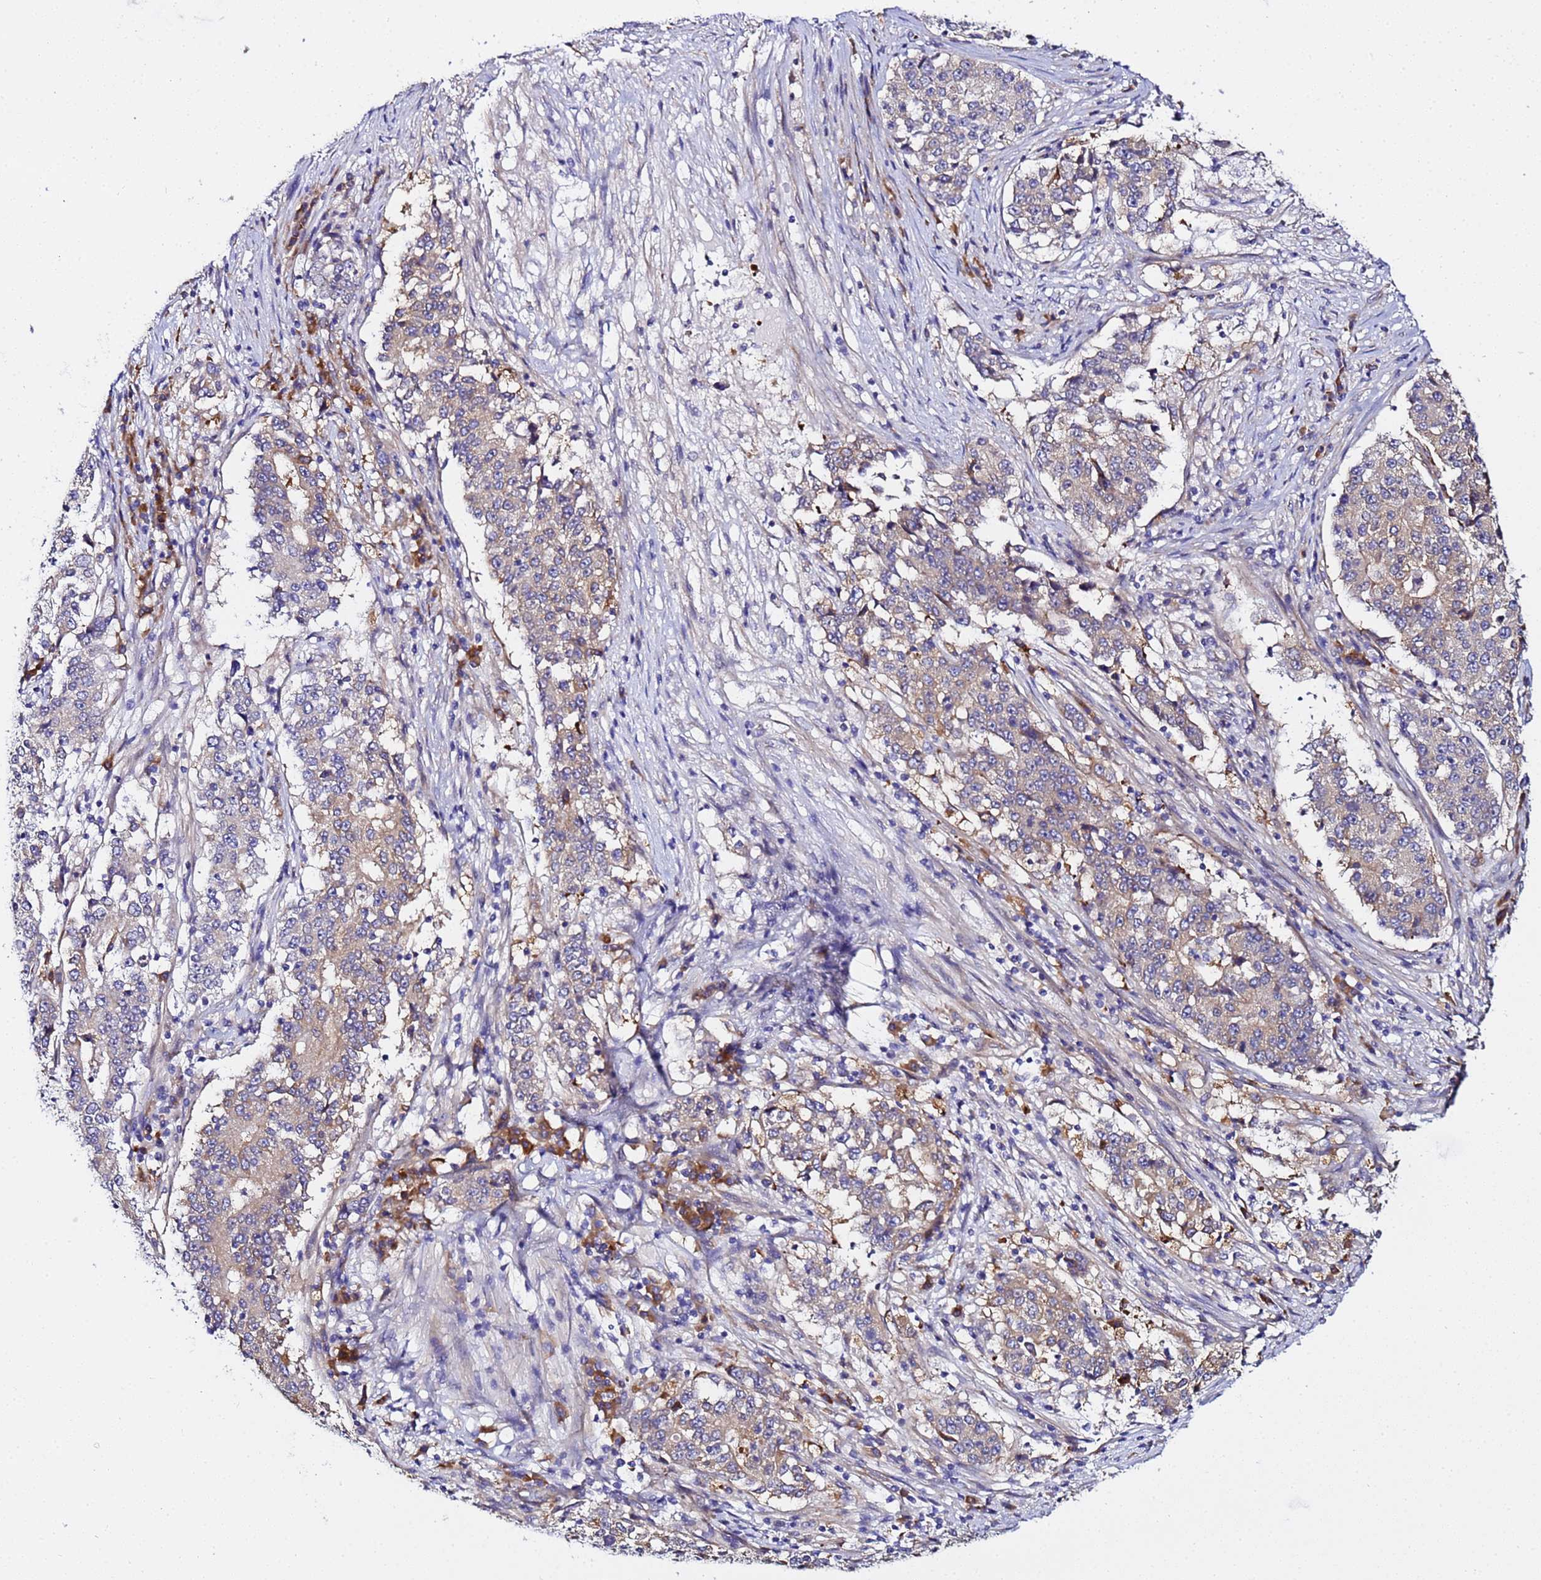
{"staining": {"intensity": "weak", "quantity": "25%-75%", "location": "cytoplasmic/membranous"}, "tissue": "stomach cancer", "cell_type": "Tumor cells", "image_type": "cancer", "snomed": [{"axis": "morphology", "description": "Adenocarcinoma, NOS"}, {"axis": "topography", "description": "Stomach"}], "caption": "Protein positivity by immunohistochemistry displays weak cytoplasmic/membranous positivity in about 25%-75% of tumor cells in stomach cancer.", "gene": "JRKL", "patient": {"sex": "male", "age": 59}}